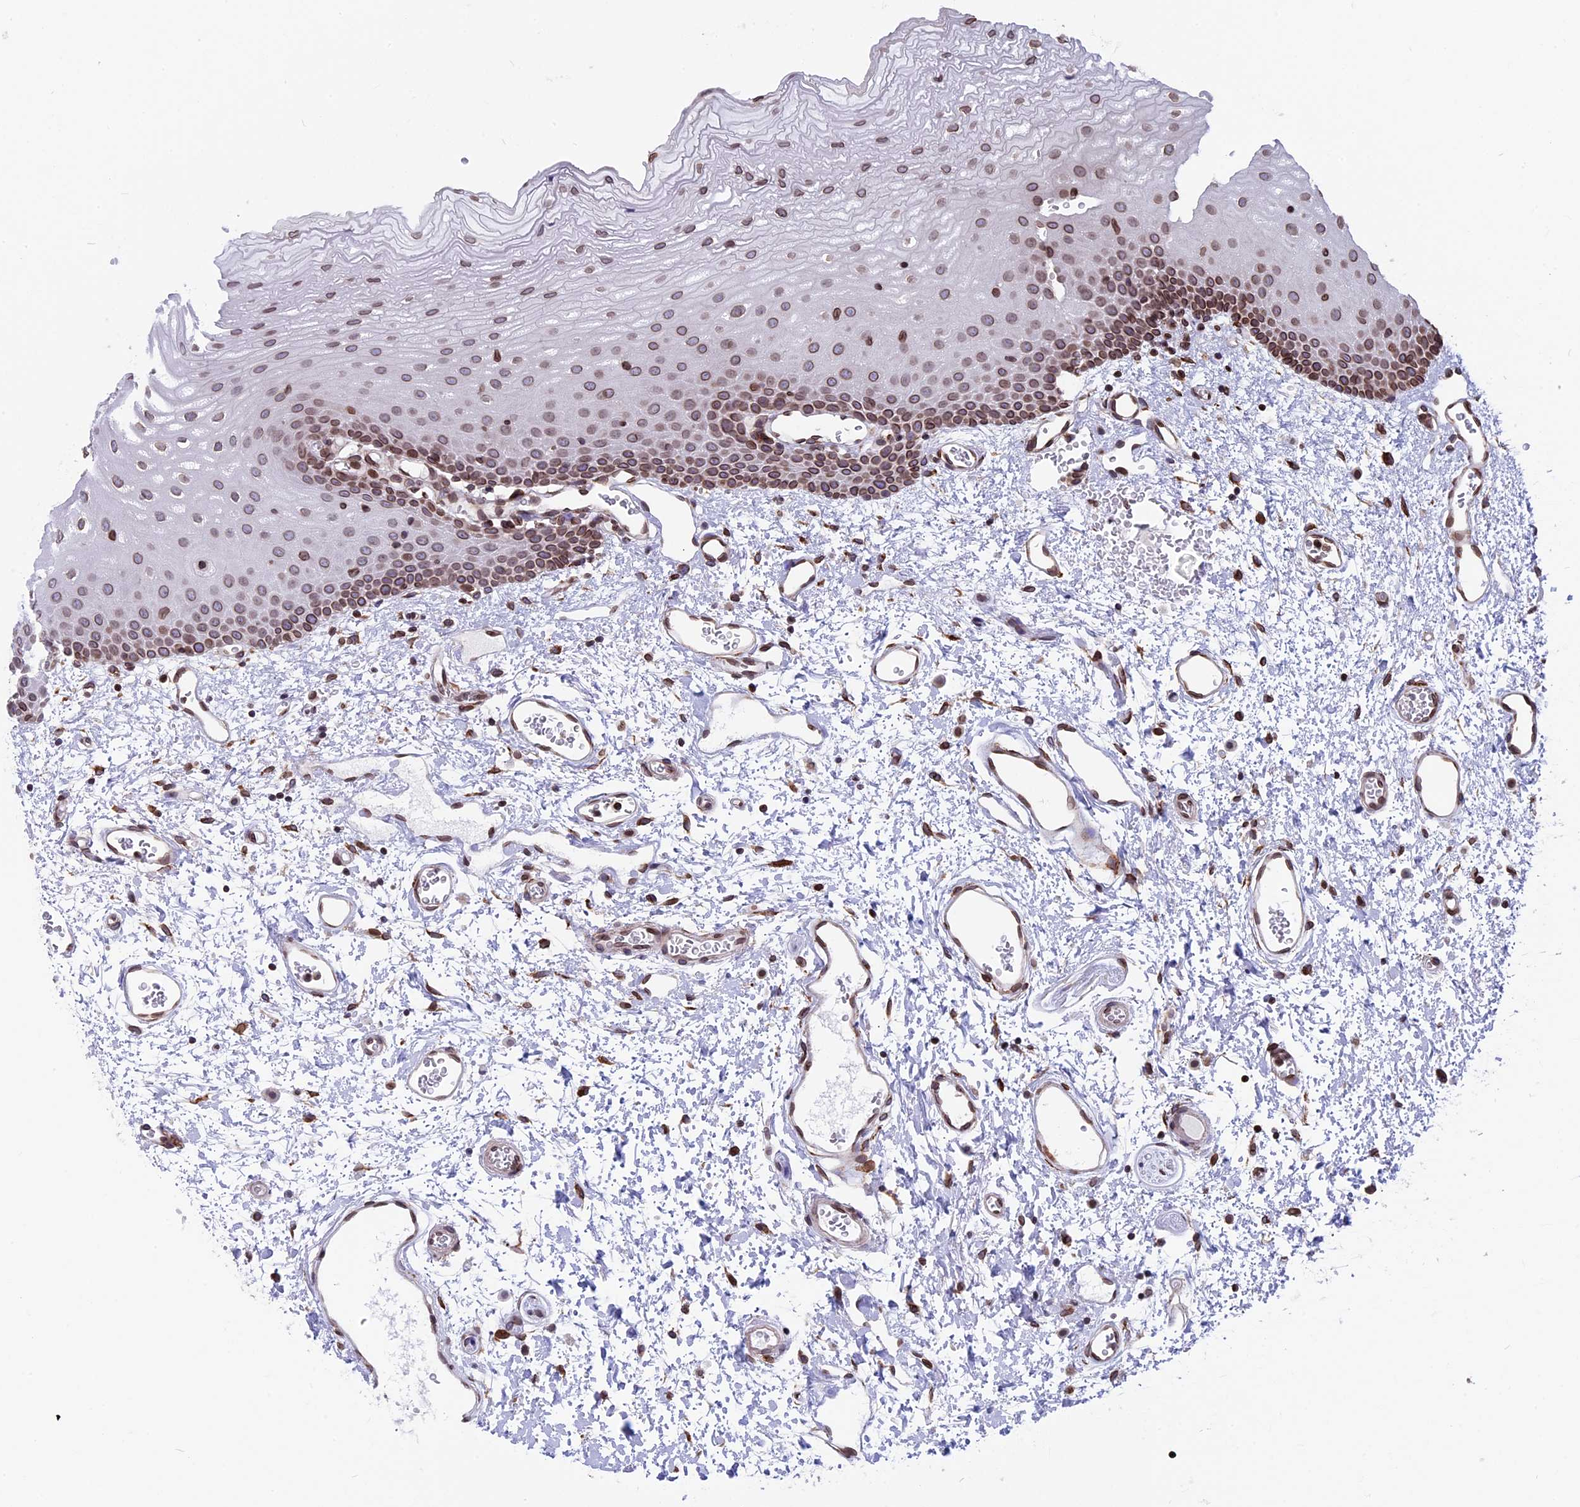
{"staining": {"intensity": "moderate", "quantity": "25%-75%", "location": "cytoplasmic/membranous,nuclear"}, "tissue": "oral mucosa", "cell_type": "Squamous epithelial cells", "image_type": "normal", "snomed": [{"axis": "morphology", "description": "Normal tissue, NOS"}, {"axis": "topography", "description": "Oral tissue"}], "caption": "Immunohistochemistry (IHC) of benign oral mucosa shows medium levels of moderate cytoplasmic/membranous,nuclear positivity in approximately 25%-75% of squamous epithelial cells.", "gene": "PTCHD4", "patient": {"sex": "female", "age": 70}}